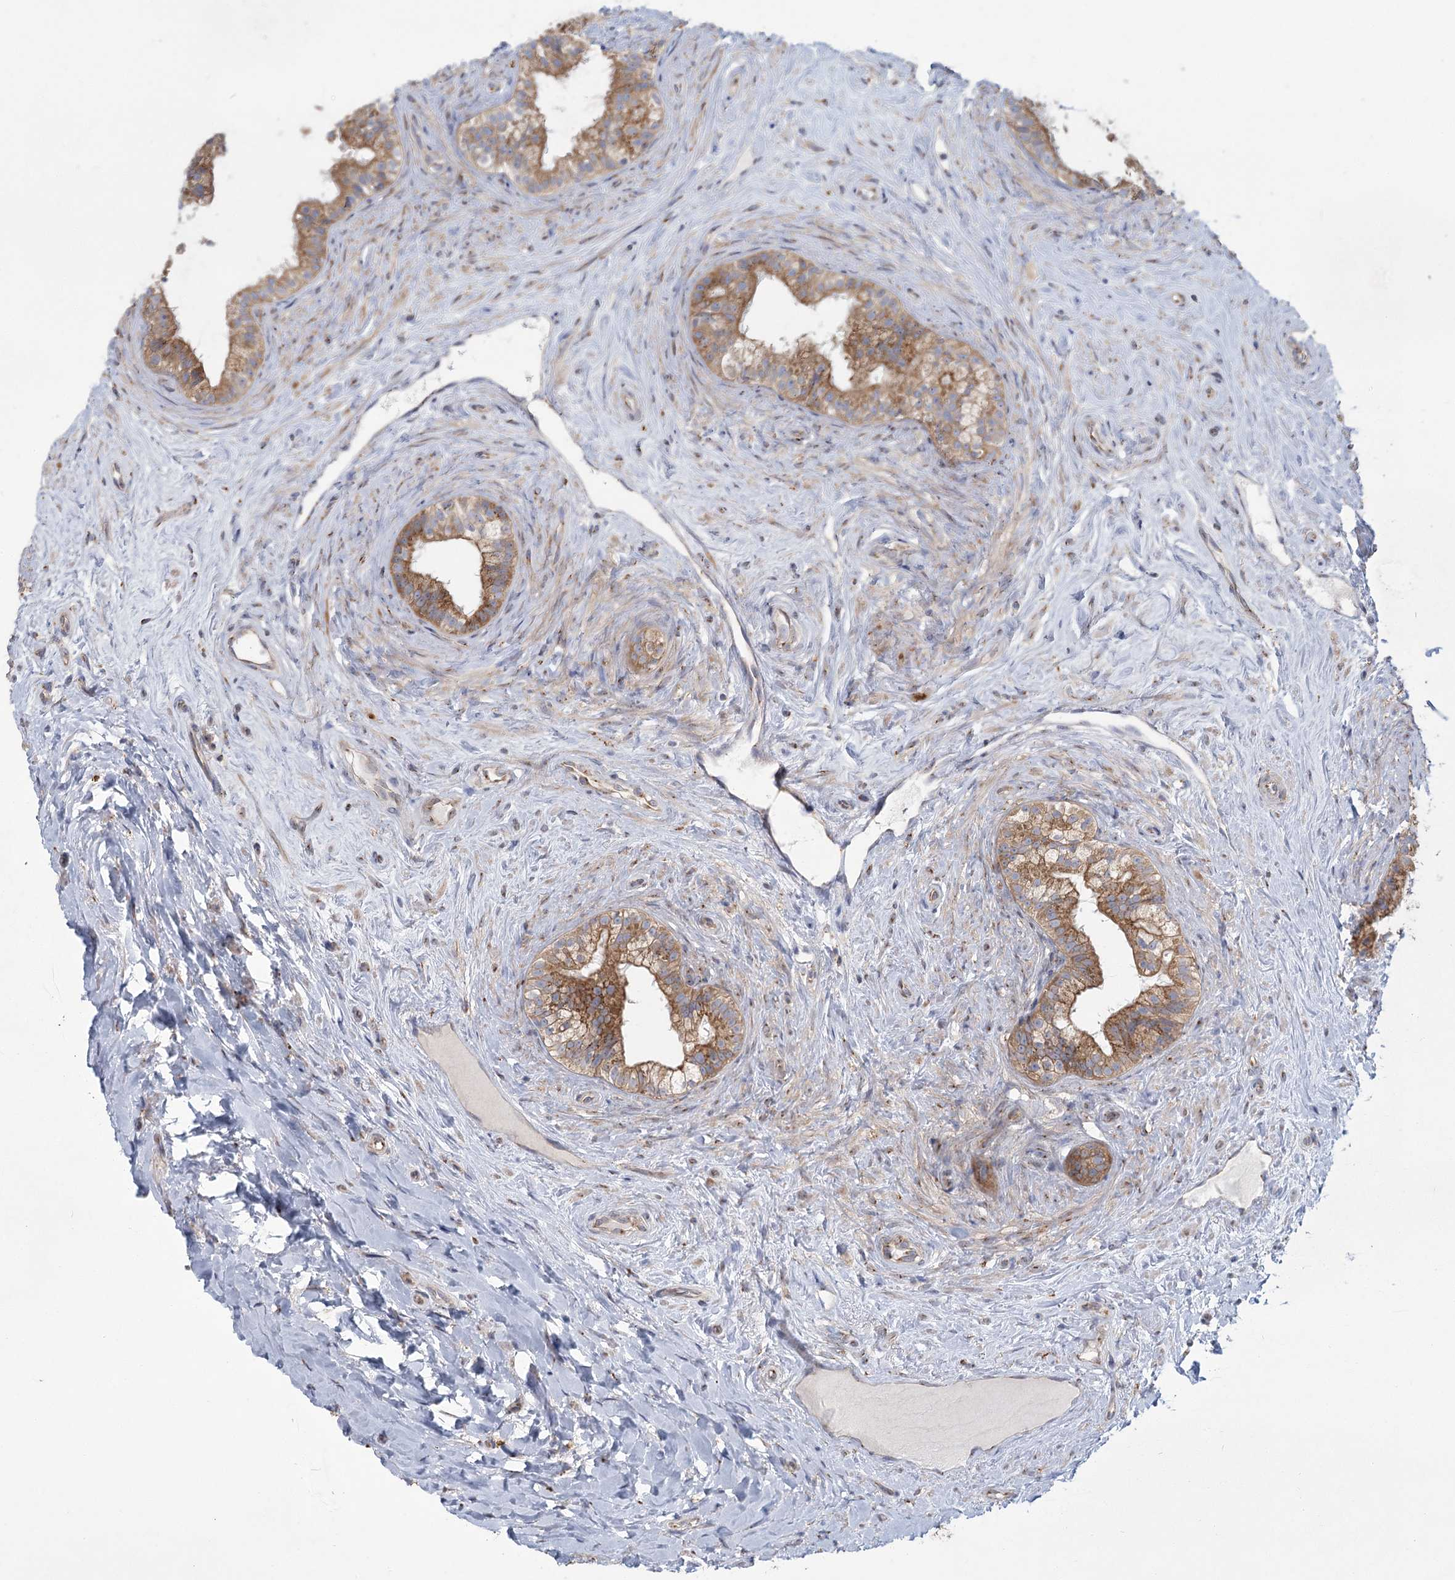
{"staining": {"intensity": "moderate", "quantity": ">75%", "location": "cytoplasmic/membranous"}, "tissue": "epididymis", "cell_type": "Glandular cells", "image_type": "normal", "snomed": [{"axis": "morphology", "description": "Normal tissue, NOS"}, {"axis": "topography", "description": "Epididymis"}], "caption": "DAB immunohistochemical staining of normal epididymis shows moderate cytoplasmic/membranous protein expression in approximately >75% of glandular cells.", "gene": "CNTLN", "patient": {"sex": "male", "age": 84}}